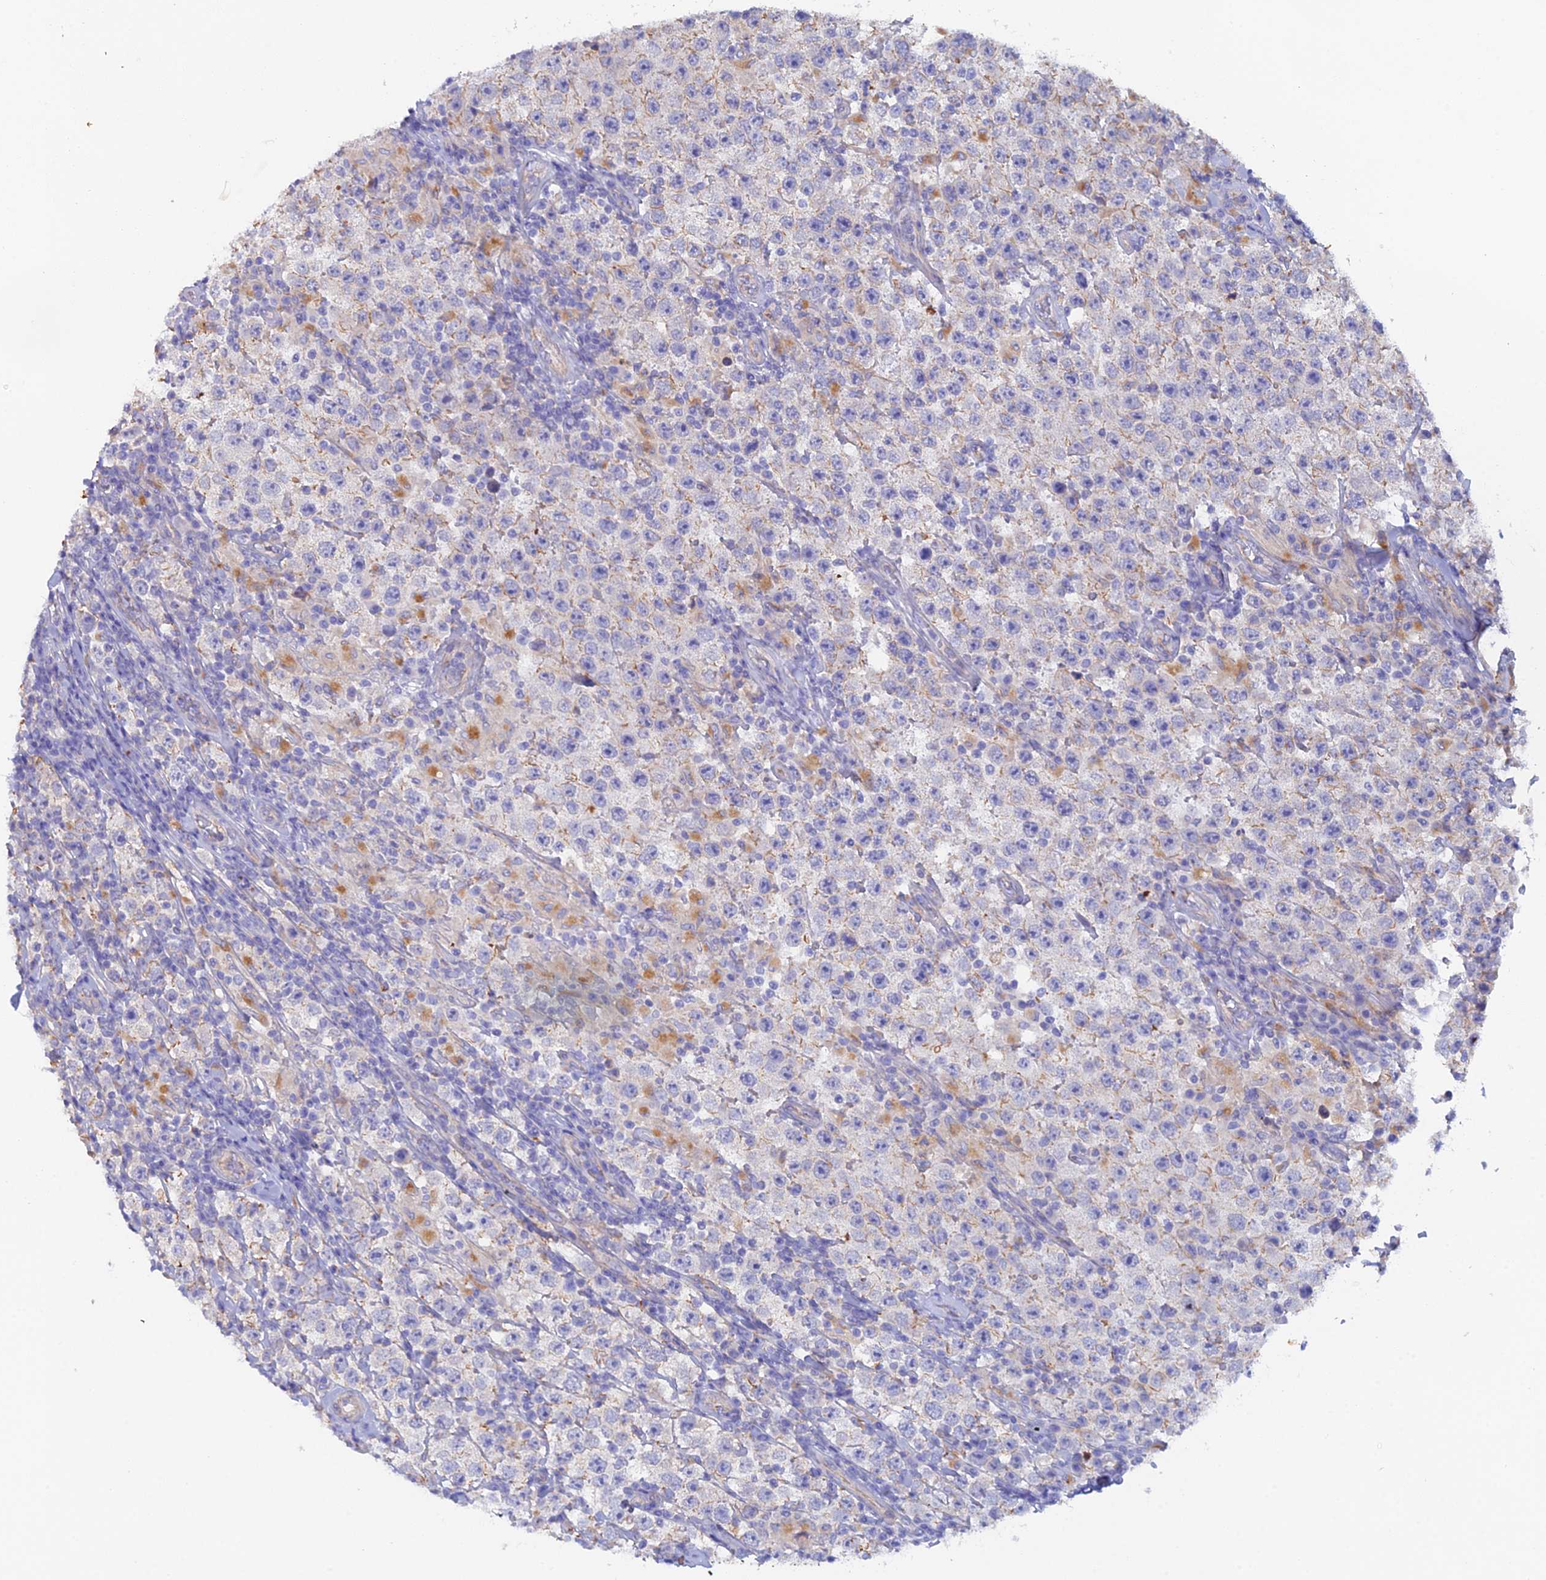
{"staining": {"intensity": "negative", "quantity": "none", "location": "none"}, "tissue": "testis cancer", "cell_type": "Tumor cells", "image_type": "cancer", "snomed": [{"axis": "morphology", "description": "Normal tissue, NOS"}, {"axis": "morphology", "description": "Urothelial carcinoma, High grade"}, {"axis": "morphology", "description": "Seminoma, NOS"}, {"axis": "morphology", "description": "Carcinoma, Embryonal, NOS"}, {"axis": "topography", "description": "Urinary bladder"}, {"axis": "topography", "description": "Testis"}], "caption": "This photomicrograph is of testis cancer (embryonal carcinoma) stained with immunohistochemistry (IHC) to label a protein in brown with the nuclei are counter-stained blue. There is no positivity in tumor cells. Brightfield microscopy of IHC stained with DAB (3,3'-diaminobenzidine) (brown) and hematoxylin (blue), captured at high magnification.", "gene": "FZR1", "patient": {"sex": "male", "age": 41}}